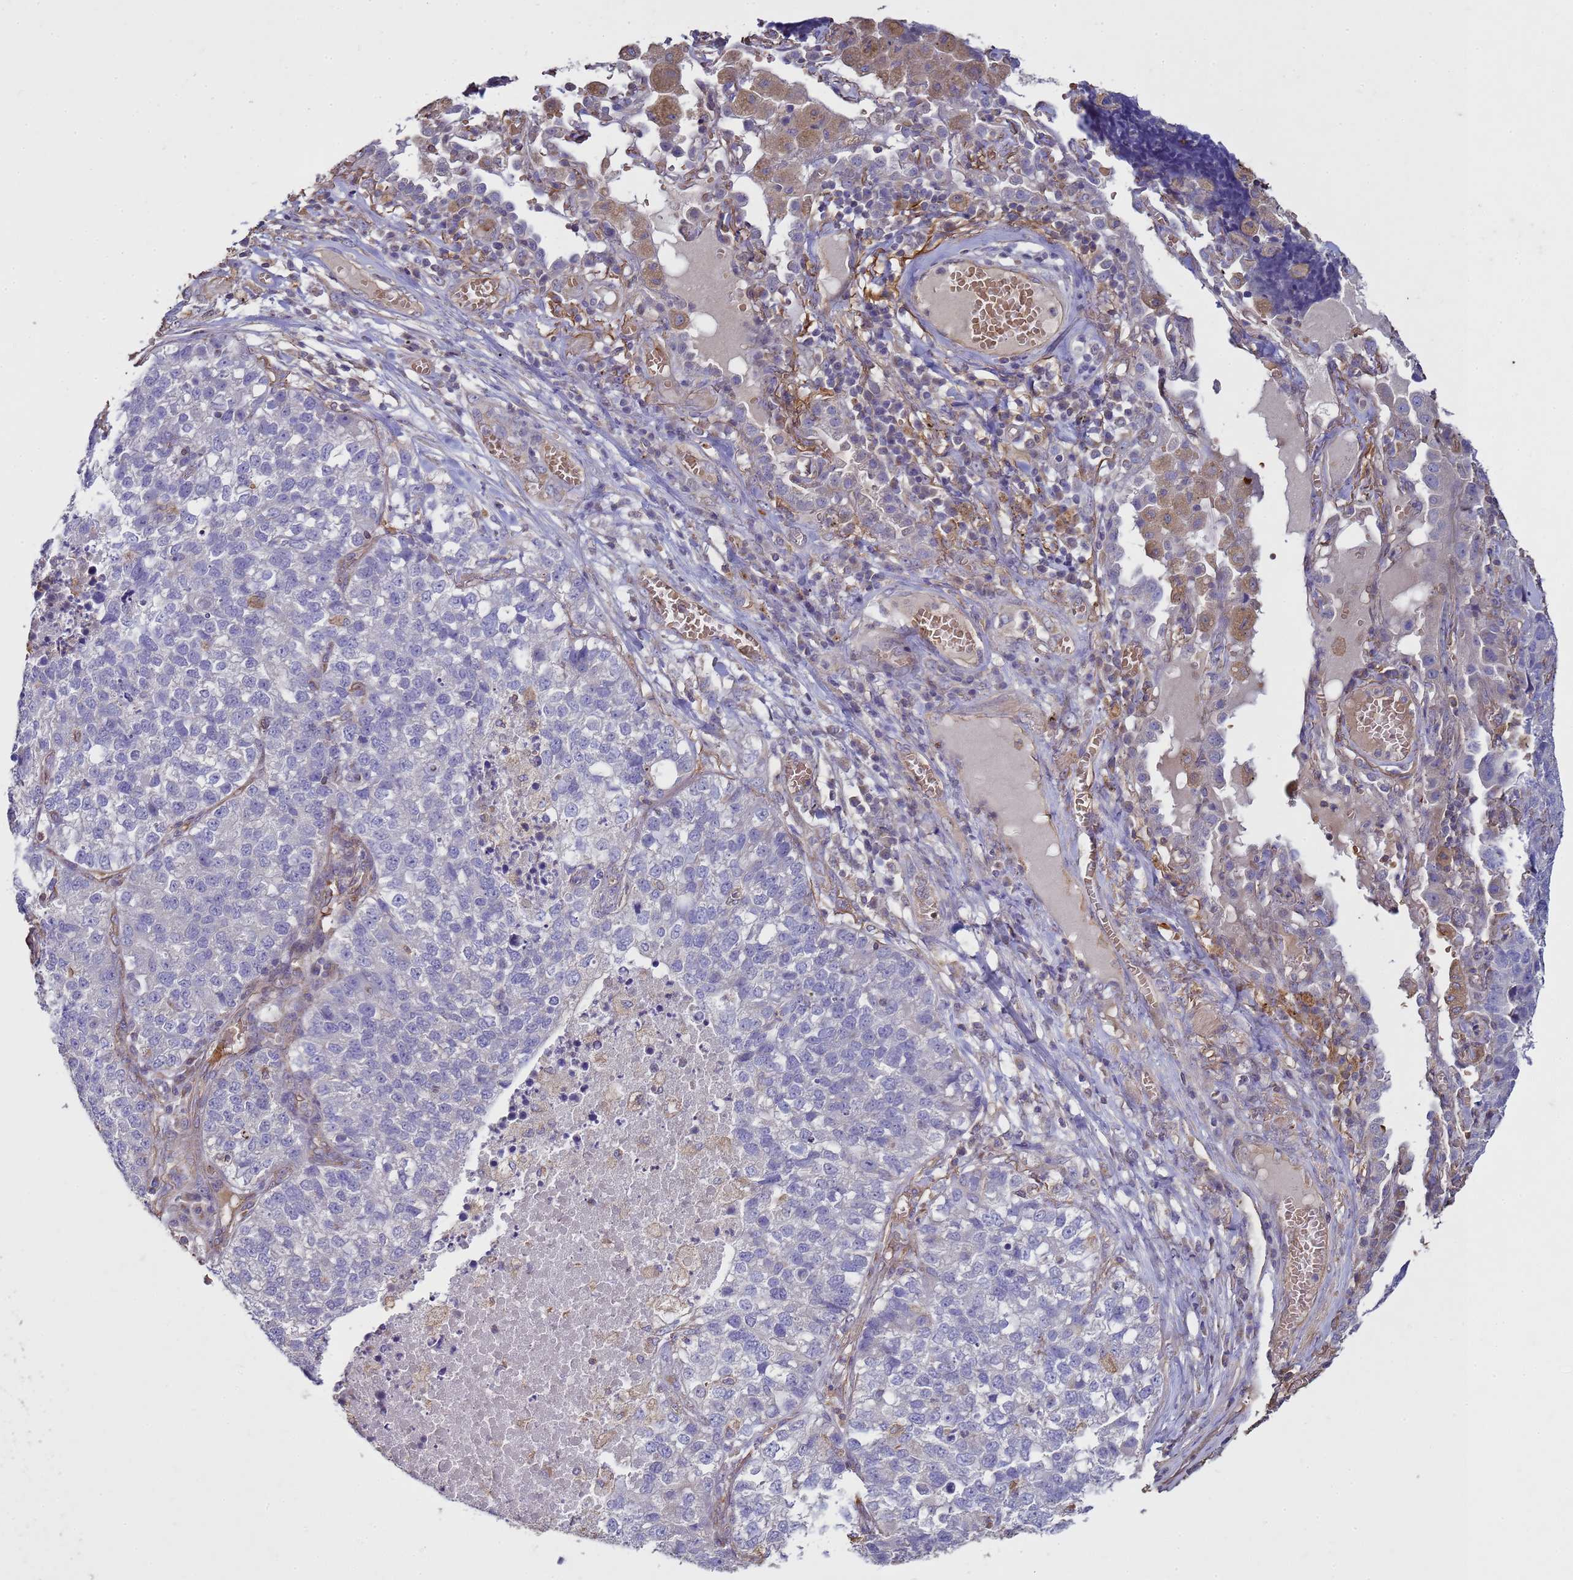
{"staining": {"intensity": "negative", "quantity": "none", "location": "none"}, "tissue": "lung cancer", "cell_type": "Tumor cells", "image_type": "cancer", "snomed": [{"axis": "morphology", "description": "Adenocarcinoma, NOS"}, {"axis": "topography", "description": "Lung"}], "caption": "Lung cancer (adenocarcinoma) was stained to show a protein in brown. There is no significant expression in tumor cells. The staining is performed using DAB (3,3'-diaminobenzidine) brown chromogen with nuclei counter-stained in using hematoxylin.", "gene": "SGIP1", "patient": {"sex": "male", "age": 49}}